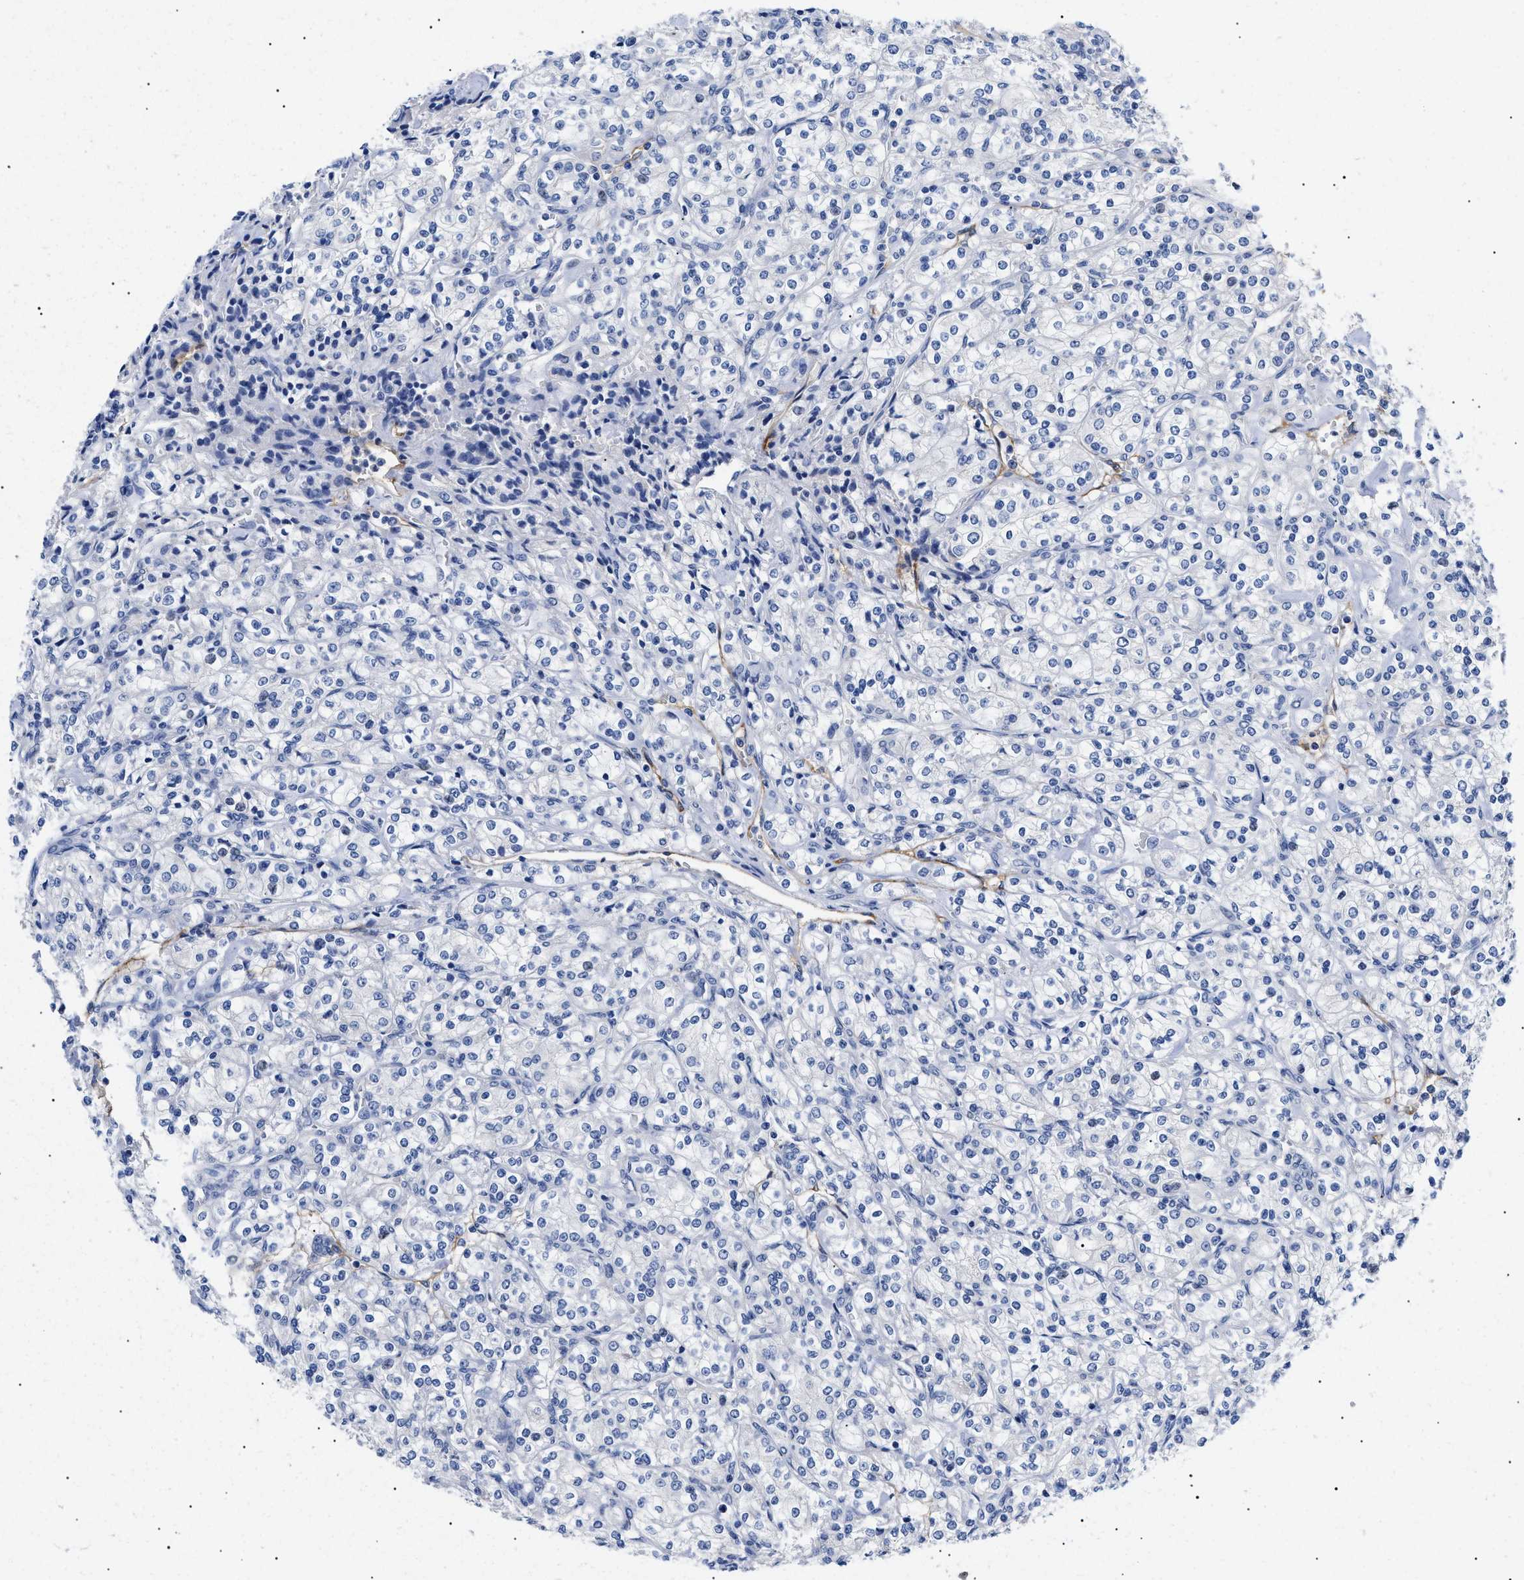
{"staining": {"intensity": "negative", "quantity": "none", "location": "none"}, "tissue": "renal cancer", "cell_type": "Tumor cells", "image_type": "cancer", "snomed": [{"axis": "morphology", "description": "Adenocarcinoma, NOS"}, {"axis": "topography", "description": "Kidney"}], "caption": "Tumor cells show no significant expression in adenocarcinoma (renal).", "gene": "ACKR1", "patient": {"sex": "male", "age": 77}}